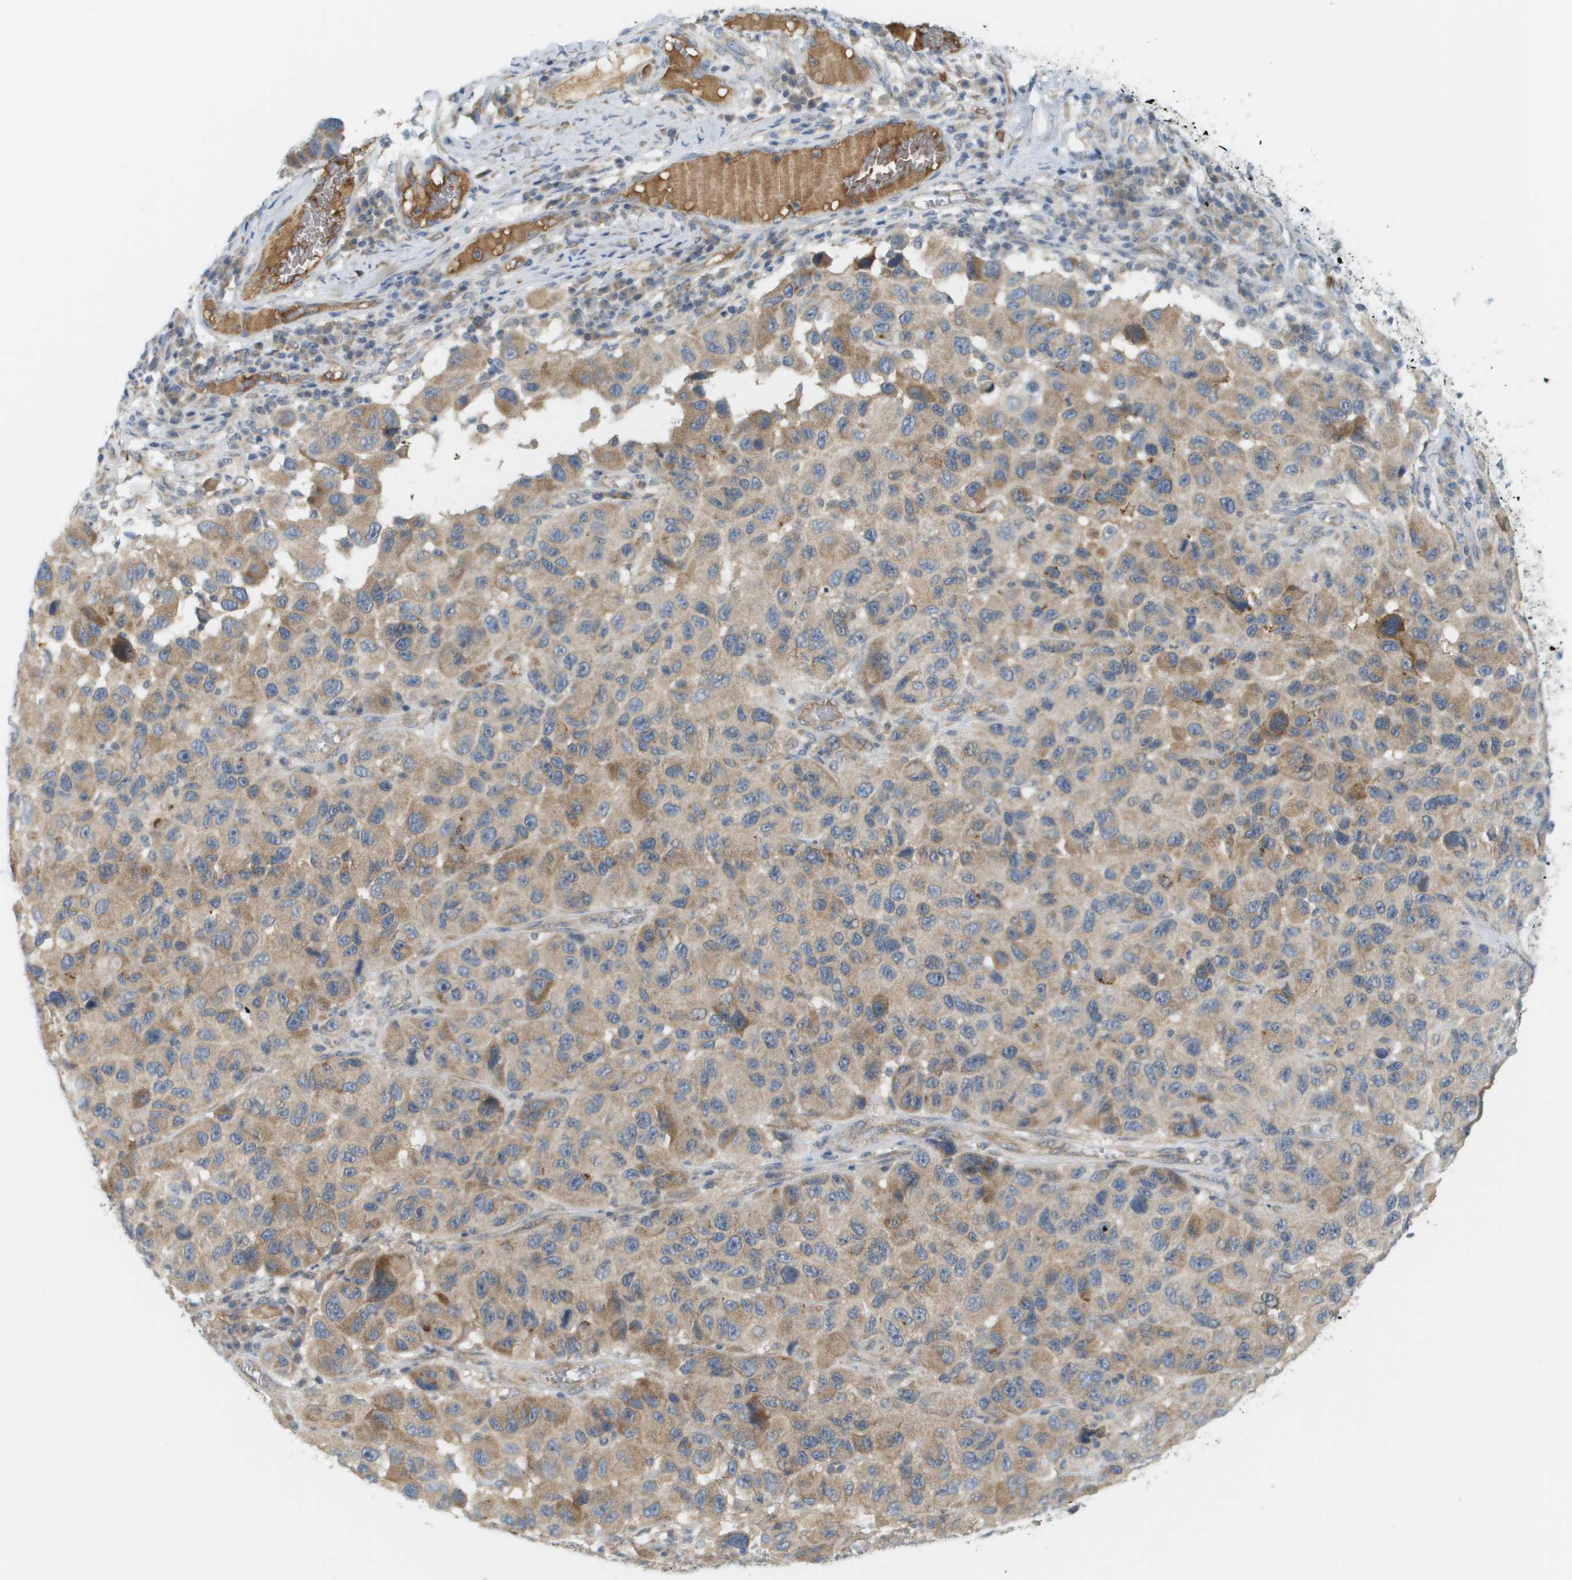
{"staining": {"intensity": "moderate", "quantity": "25%-75%", "location": "cytoplasmic/membranous"}, "tissue": "melanoma", "cell_type": "Tumor cells", "image_type": "cancer", "snomed": [{"axis": "morphology", "description": "Malignant melanoma, NOS"}, {"axis": "topography", "description": "Skin"}], "caption": "IHC micrograph of malignant melanoma stained for a protein (brown), which shows medium levels of moderate cytoplasmic/membranous positivity in approximately 25%-75% of tumor cells.", "gene": "PROC", "patient": {"sex": "male", "age": 53}}